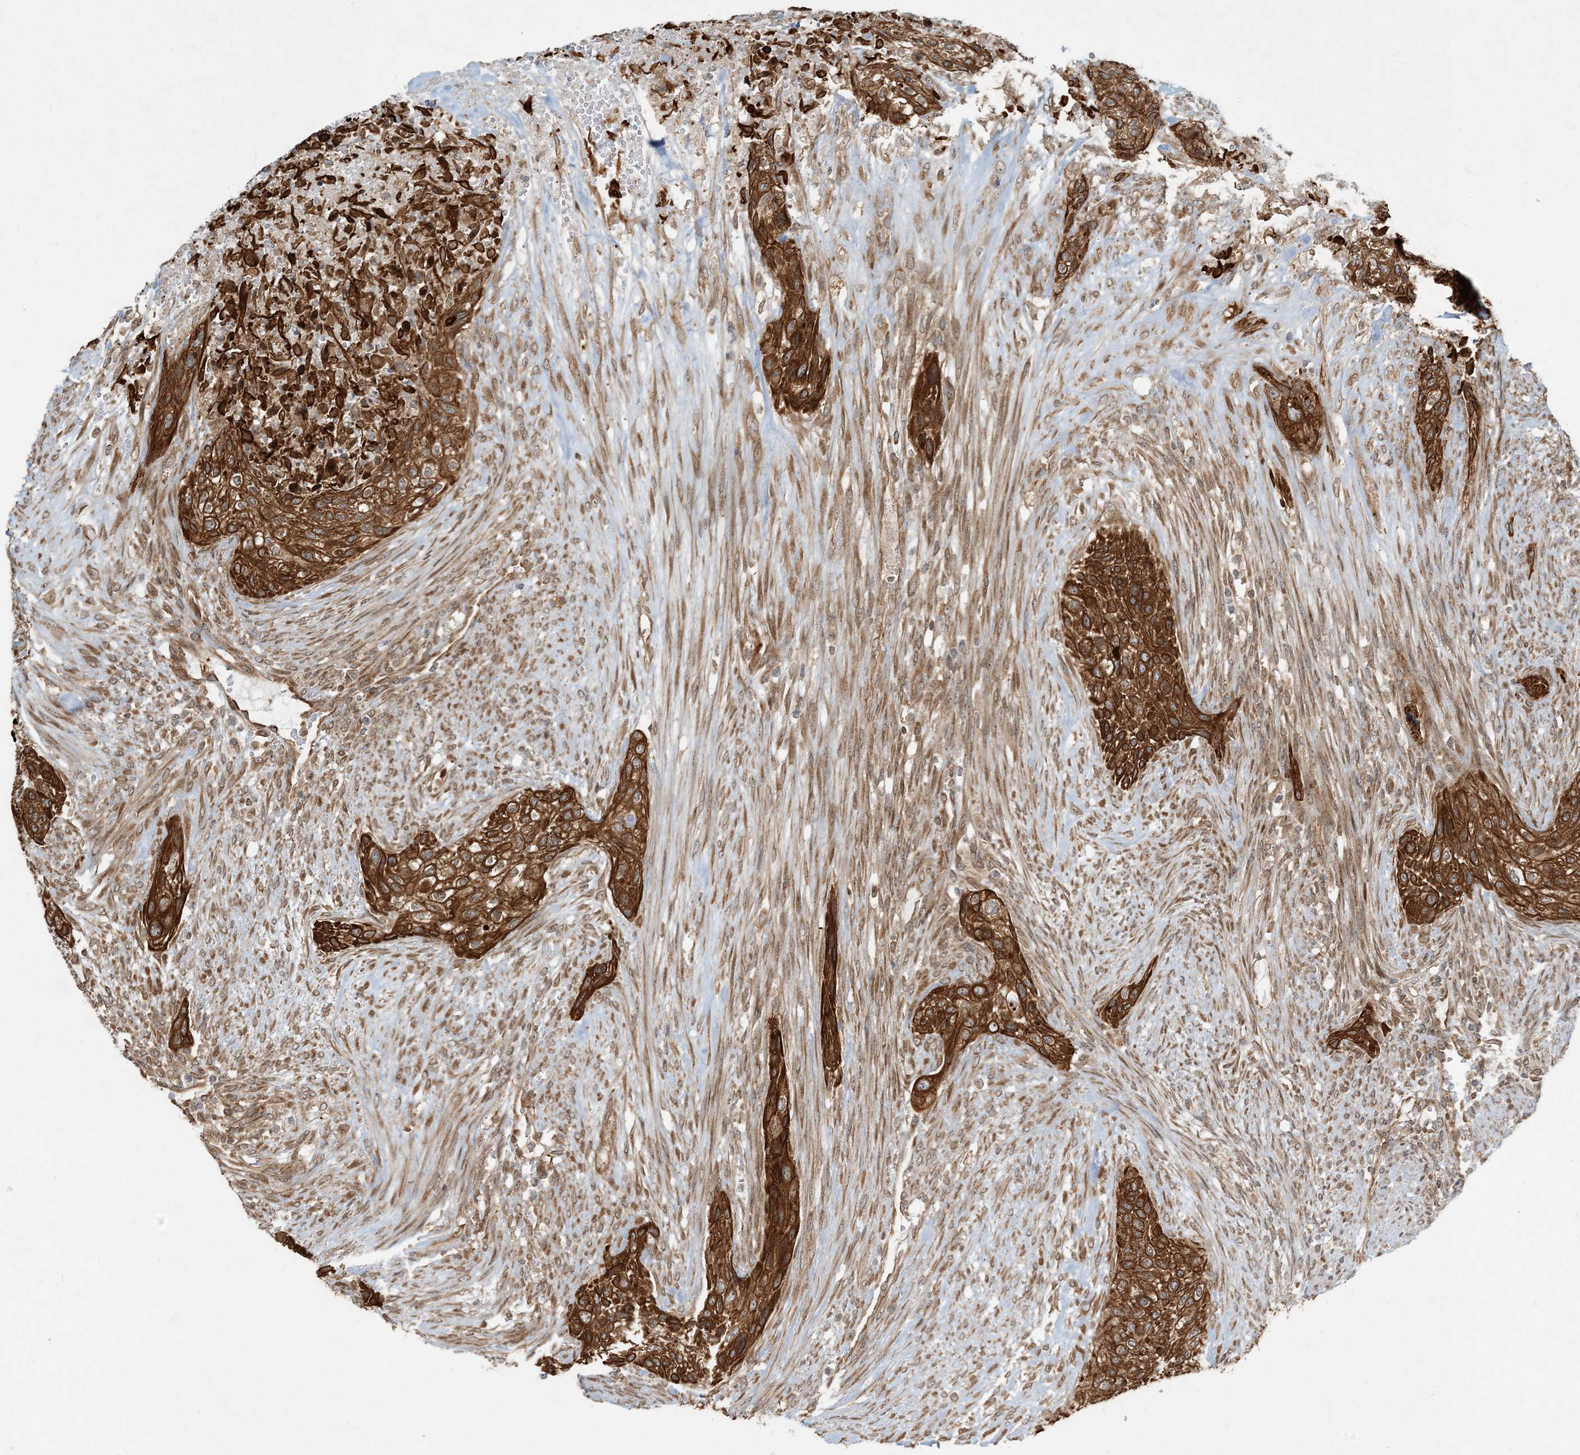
{"staining": {"intensity": "strong", "quantity": ">75%", "location": "cytoplasmic/membranous"}, "tissue": "urothelial cancer", "cell_type": "Tumor cells", "image_type": "cancer", "snomed": [{"axis": "morphology", "description": "Urothelial carcinoma, High grade"}, {"axis": "topography", "description": "Urinary bladder"}], "caption": "Urothelial carcinoma (high-grade) was stained to show a protein in brown. There is high levels of strong cytoplasmic/membranous positivity in about >75% of tumor cells. The staining is performed using DAB brown chromogen to label protein expression. The nuclei are counter-stained blue using hematoxylin.", "gene": "COMMD8", "patient": {"sex": "male", "age": 35}}